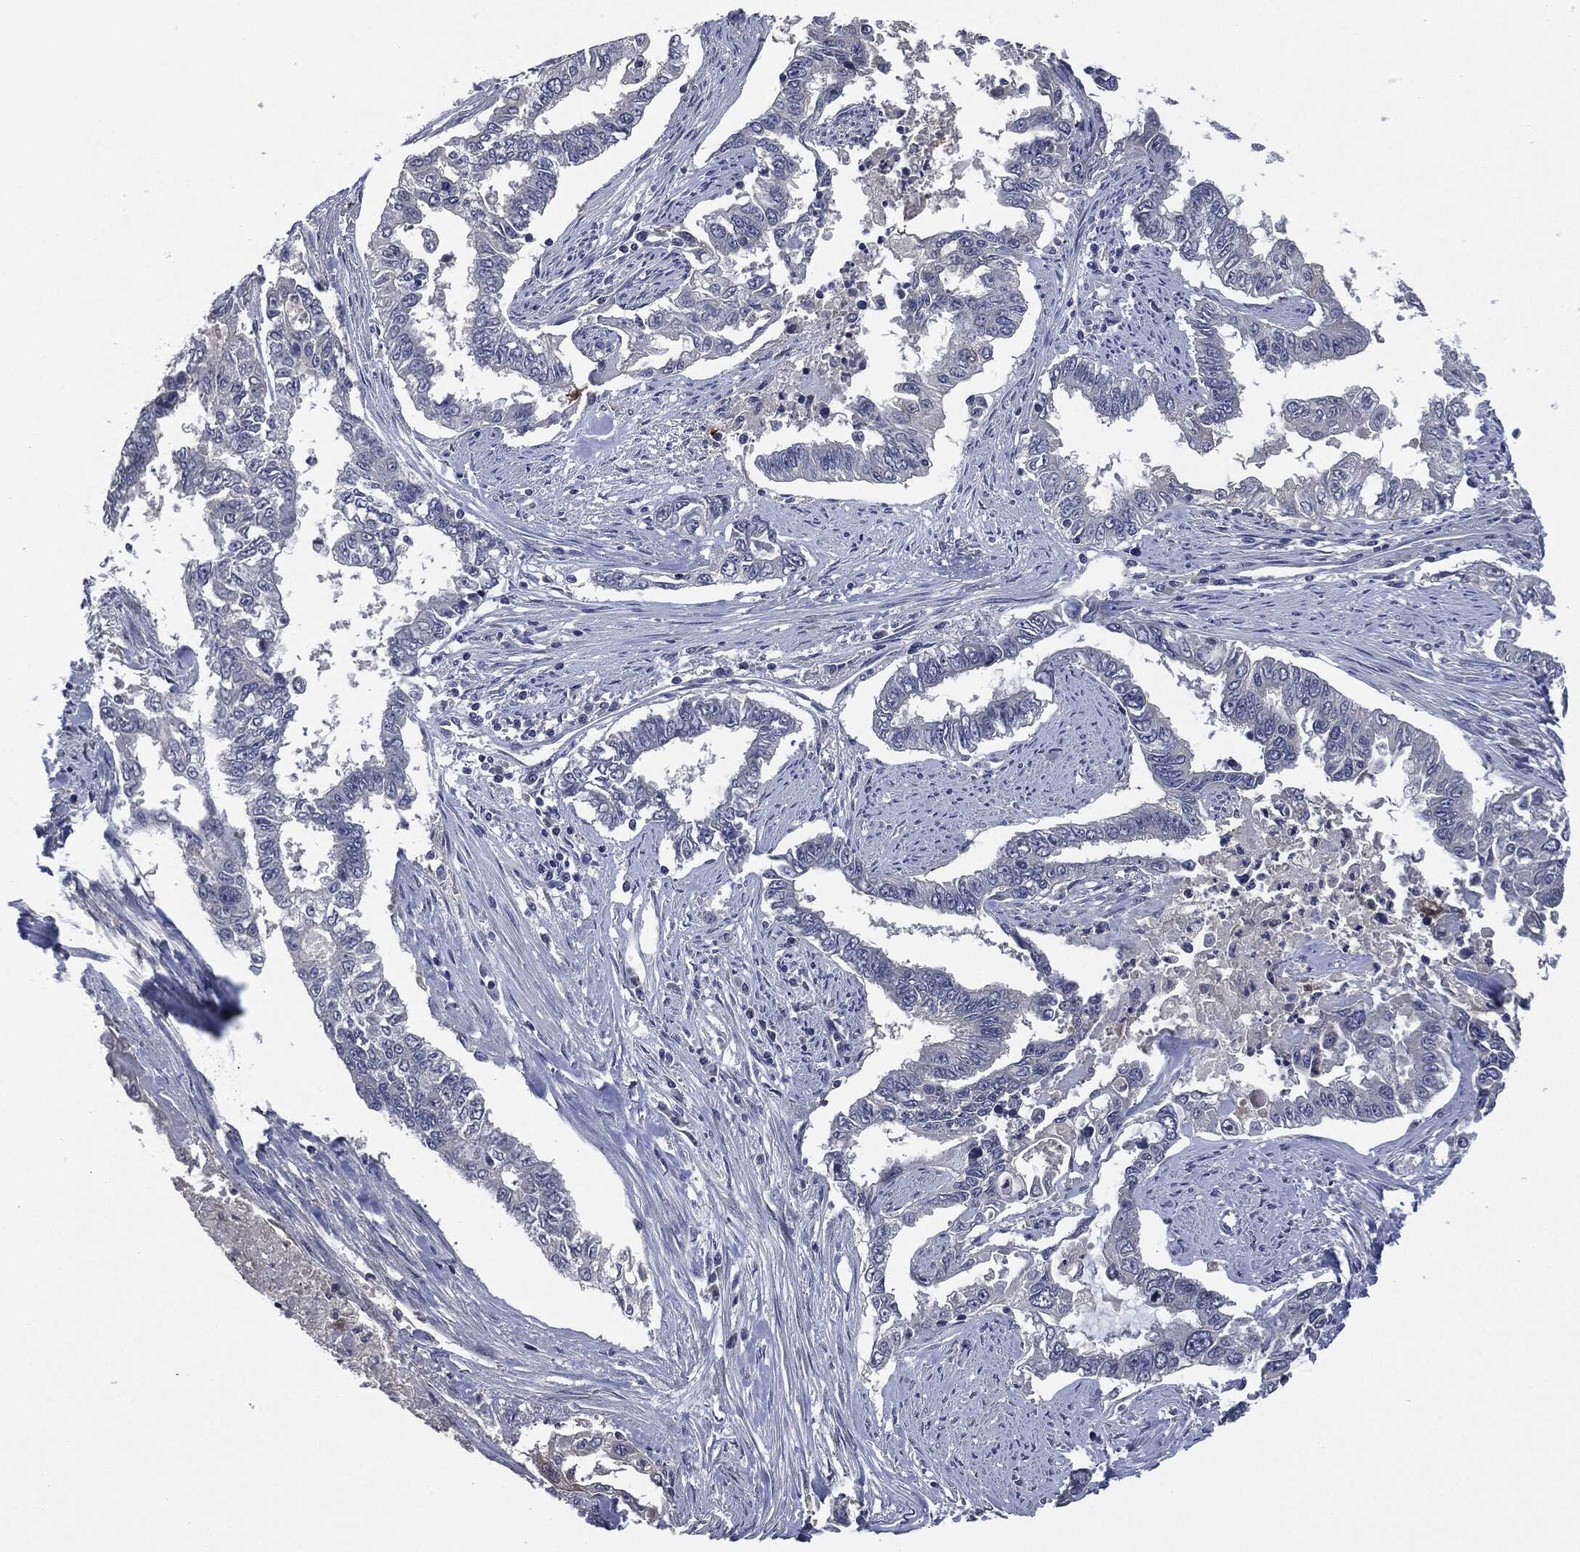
{"staining": {"intensity": "negative", "quantity": "none", "location": "none"}, "tissue": "endometrial cancer", "cell_type": "Tumor cells", "image_type": "cancer", "snomed": [{"axis": "morphology", "description": "Adenocarcinoma, NOS"}, {"axis": "topography", "description": "Uterus"}], "caption": "A high-resolution micrograph shows IHC staining of endometrial adenocarcinoma, which displays no significant expression in tumor cells. Brightfield microscopy of immunohistochemistry stained with DAB (3,3'-diaminobenzidine) (brown) and hematoxylin (blue), captured at high magnification.", "gene": "IL1RN", "patient": {"sex": "female", "age": 59}}